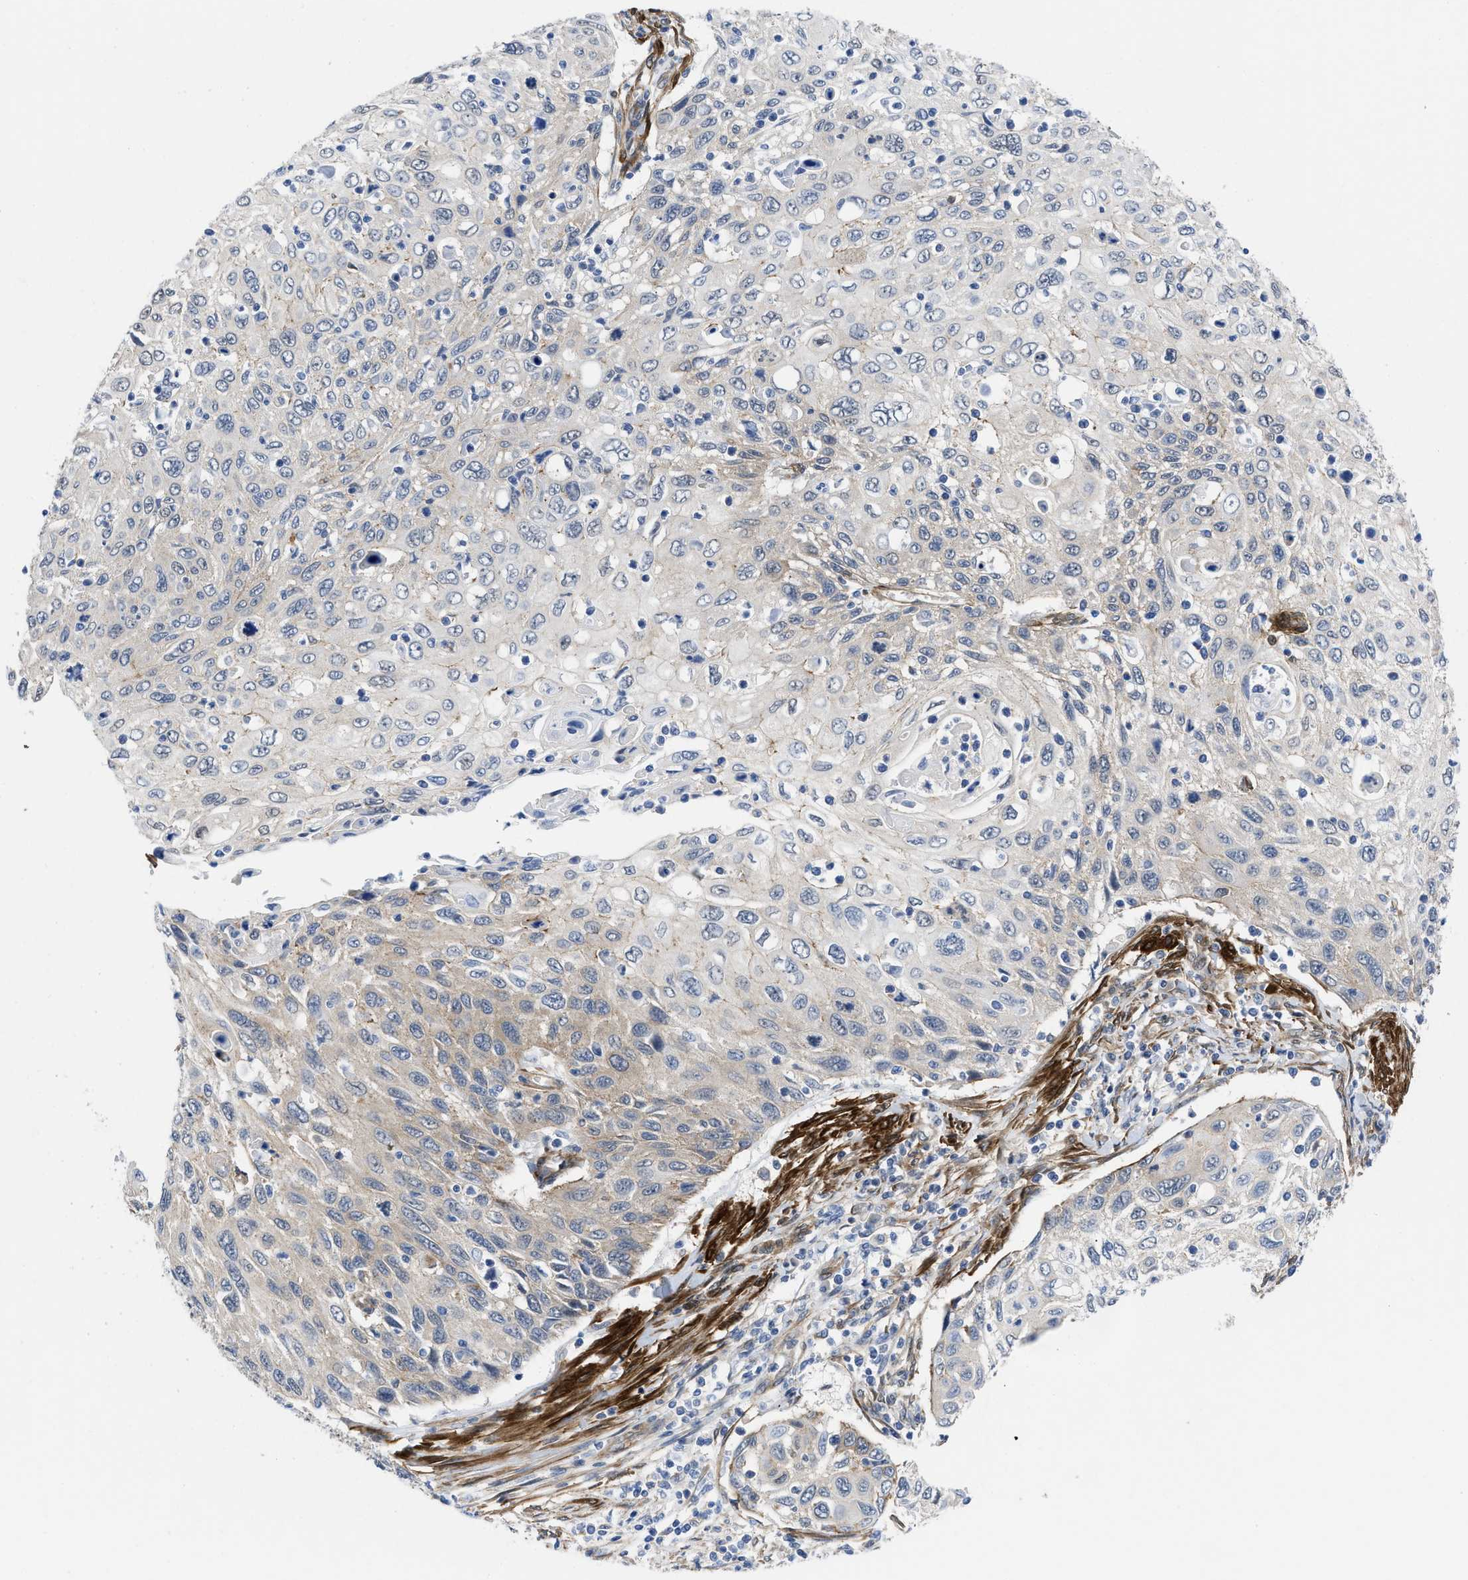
{"staining": {"intensity": "weak", "quantity": "<25%", "location": "cytoplasmic/membranous"}, "tissue": "cervical cancer", "cell_type": "Tumor cells", "image_type": "cancer", "snomed": [{"axis": "morphology", "description": "Squamous cell carcinoma, NOS"}, {"axis": "topography", "description": "Cervix"}], "caption": "An immunohistochemistry micrograph of cervical cancer (squamous cell carcinoma) is shown. There is no staining in tumor cells of cervical cancer (squamous cell carcinoma).", "gene": "PDLIM5", "patient": {"sex": "female", "age": 70}}